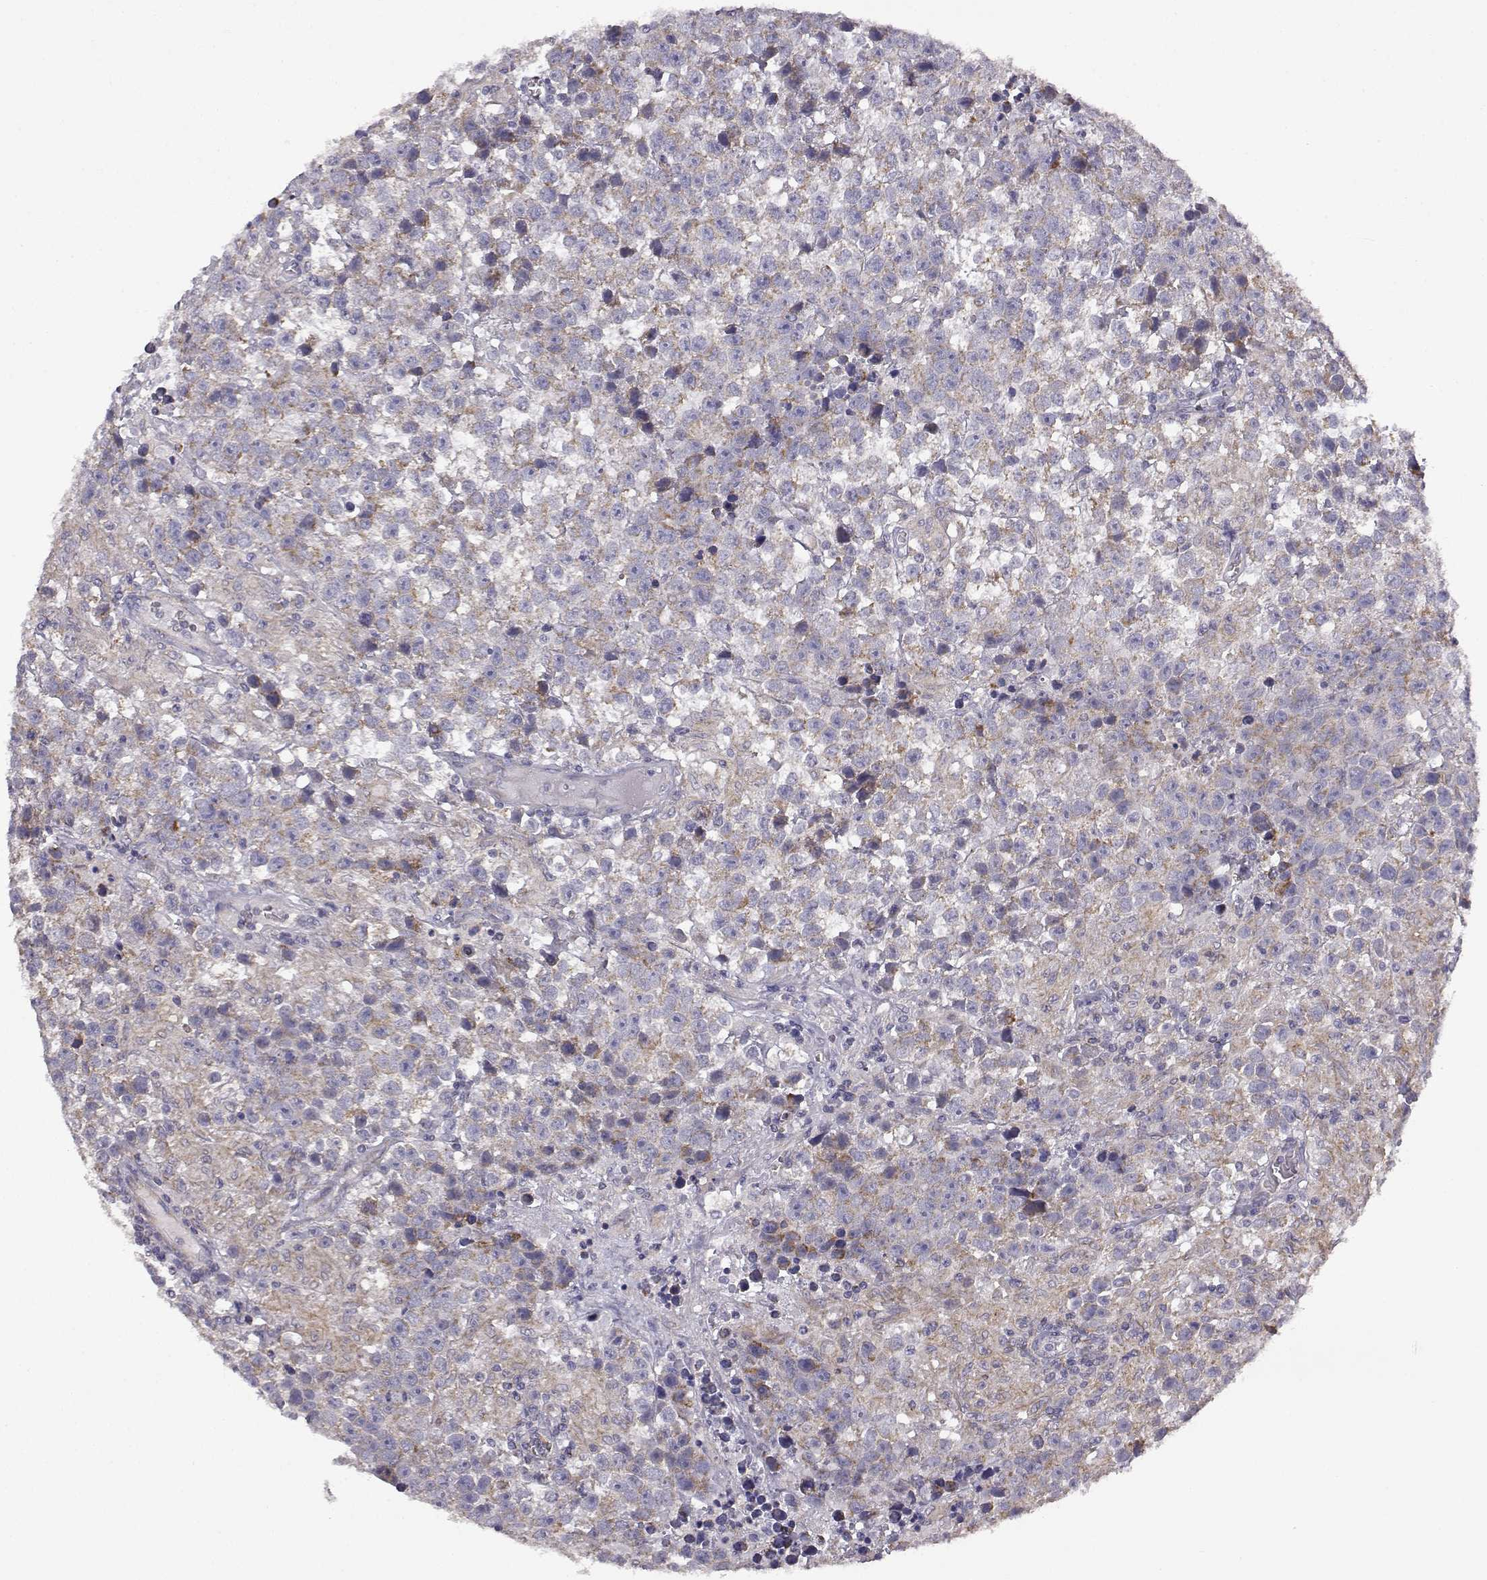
{"staining": {"intensity": "weak", "quantity": "<25%", "location": "cytoplasmic/membranous"}, "tissue": "testis cancer", "cell_type": "Tumor cells", "image_type": "cancer", "snomed": [{"axis": "morphology", "description": "Seminoma, NOS"}, {"axis": "topography", "description": "Testis"}], "caption": "The immunohistochemistry photomicrograph has no significant positivity in tumor cells of testis cancer (seminoma) tissue.", "gene": "DDC", "patient": {"sex": "male", "age": 43}}